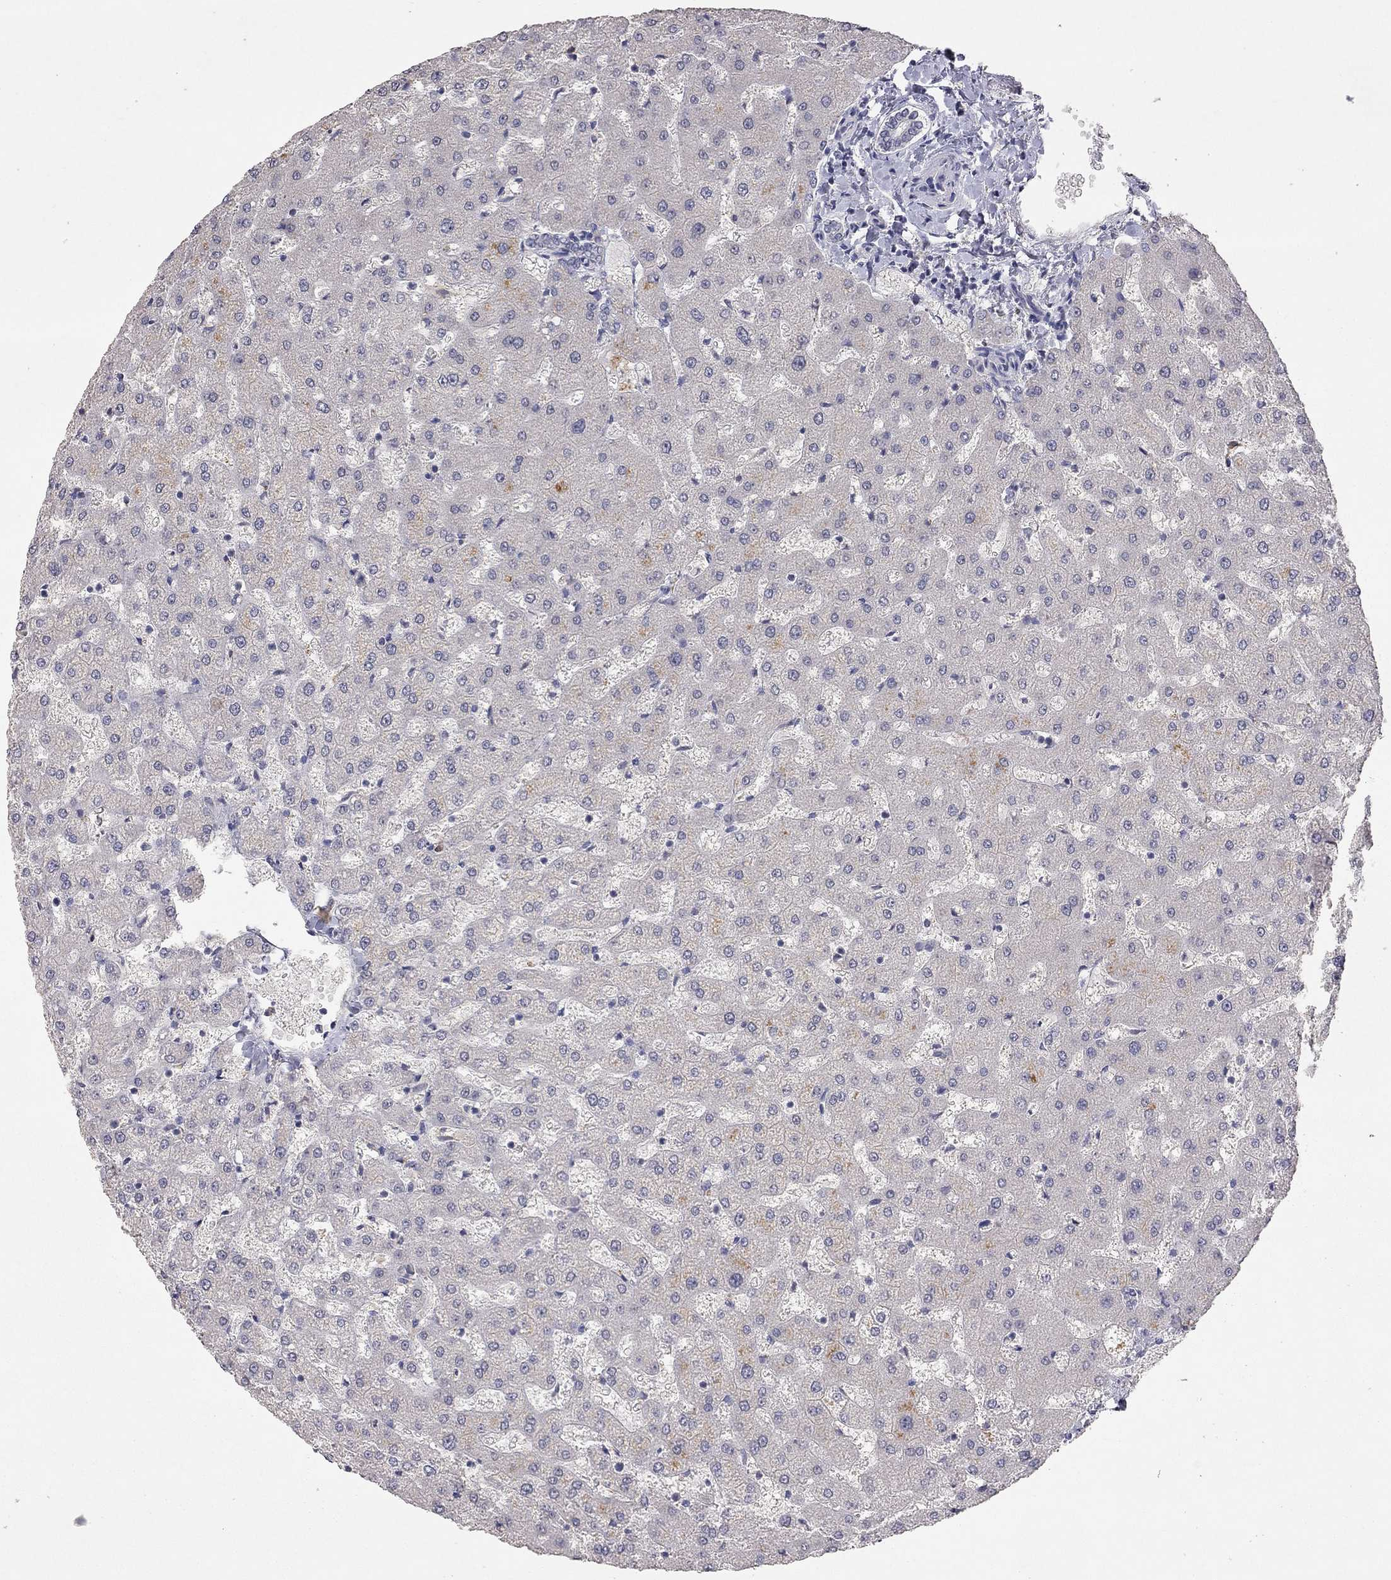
{"staining": {"intensity": "negative", "quantity": "none", "location": "none"}, "tissue": "liver", "cell_type": "Cholangiocytes", "image_type": "normal", "snomed": [{"axis": "morphology", "description": "Normal tissue, NOS"}, {"axis": "topography", "description": "Liver"}], "caption": "Liver stained for a protein using IHC exhibits no expression cholangiocytes.", "gene": "SYT12", "patient": {"sex": "female", "age": 50}}